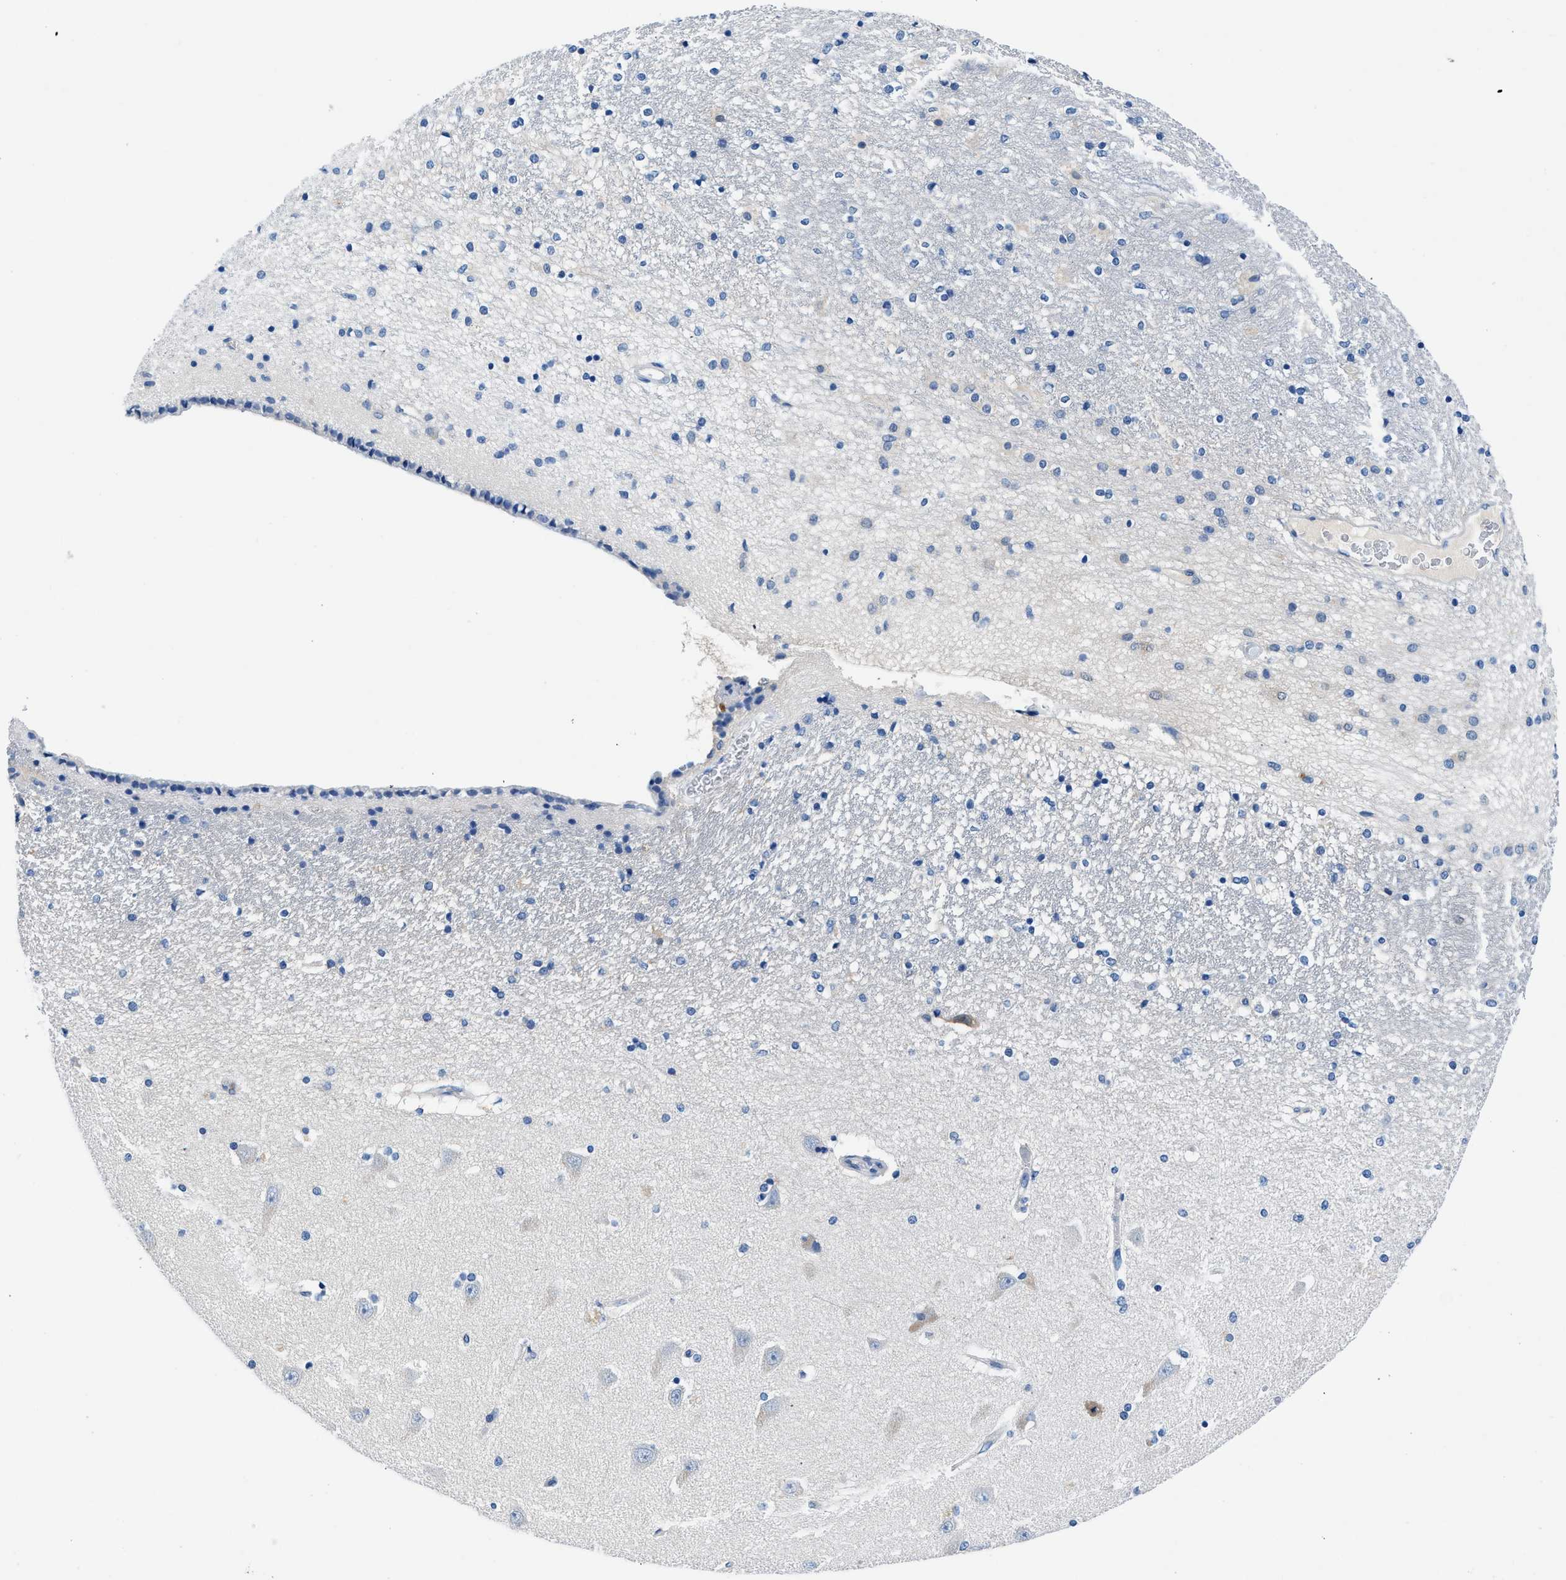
{"staining": {"intensity": "negative", "quantity": "none", "location": "none"}, "tissue": "hippocampus", "cell_type": "Glial cells", "image_type": "normal", "snomed": [{"axis": "morphology", "description": "Normal tissue, NOS"}, {"axis": "topography", "description": "Hippocampus"}], "caption": "This photomicrograph is of benign hippocampus stained with immunohistochemistry to label a protein in brown with the nuclei are counter-stained blue. There is no positivity in glial cells. The staining is performed using DAB (3,3'-diaminobenzidine) brown chromogen with nuclei counter-stained in using hematoxylin.", "gene": "FADS6", "patient": {"sex": "female", "age": 54}}